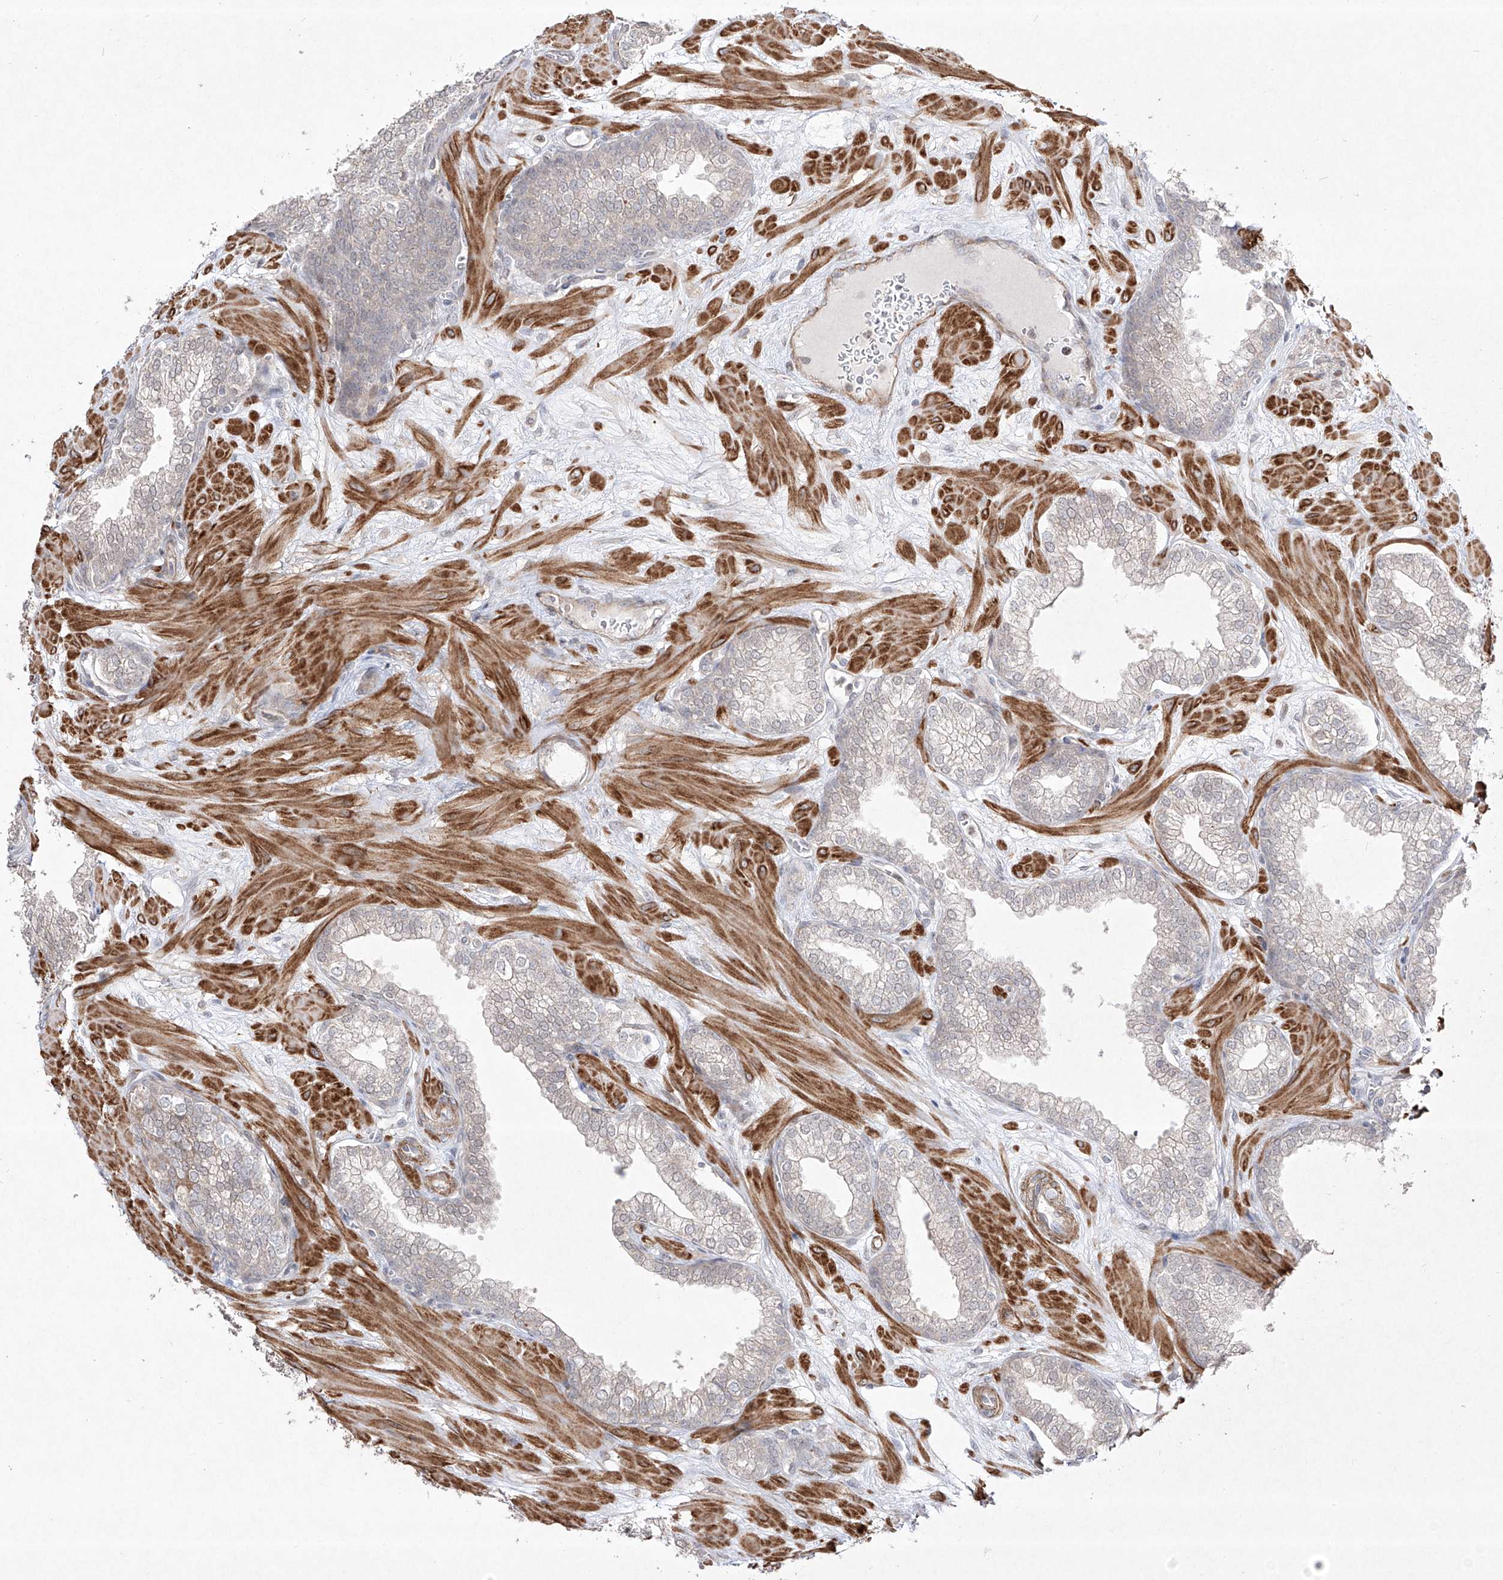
{"staining": {"intensity": "weak", "quantity": "<25%", "location": "cytoplasmic/membranous,nuclear"}, "tissue": "prostate", "cell_type": "Glandular cells", "image_type": "normal", "snomed": [{"axis": "morphology", "description": "Normal tissue, NOS"}, {"axis": "morphology", "description": "Urothelial carcinoma, Low grade"}, {"axis": "topography", "description": "Urinary bladder"}, {"axis": "topography", "description": "Prostate"}], "caption": "There is no significant staining in glandular cells of prostate. (IHC, brightfield microscopy, high magnification).", "gene": "KDM1B", "patient": {"sex": "male", "age": 60}}